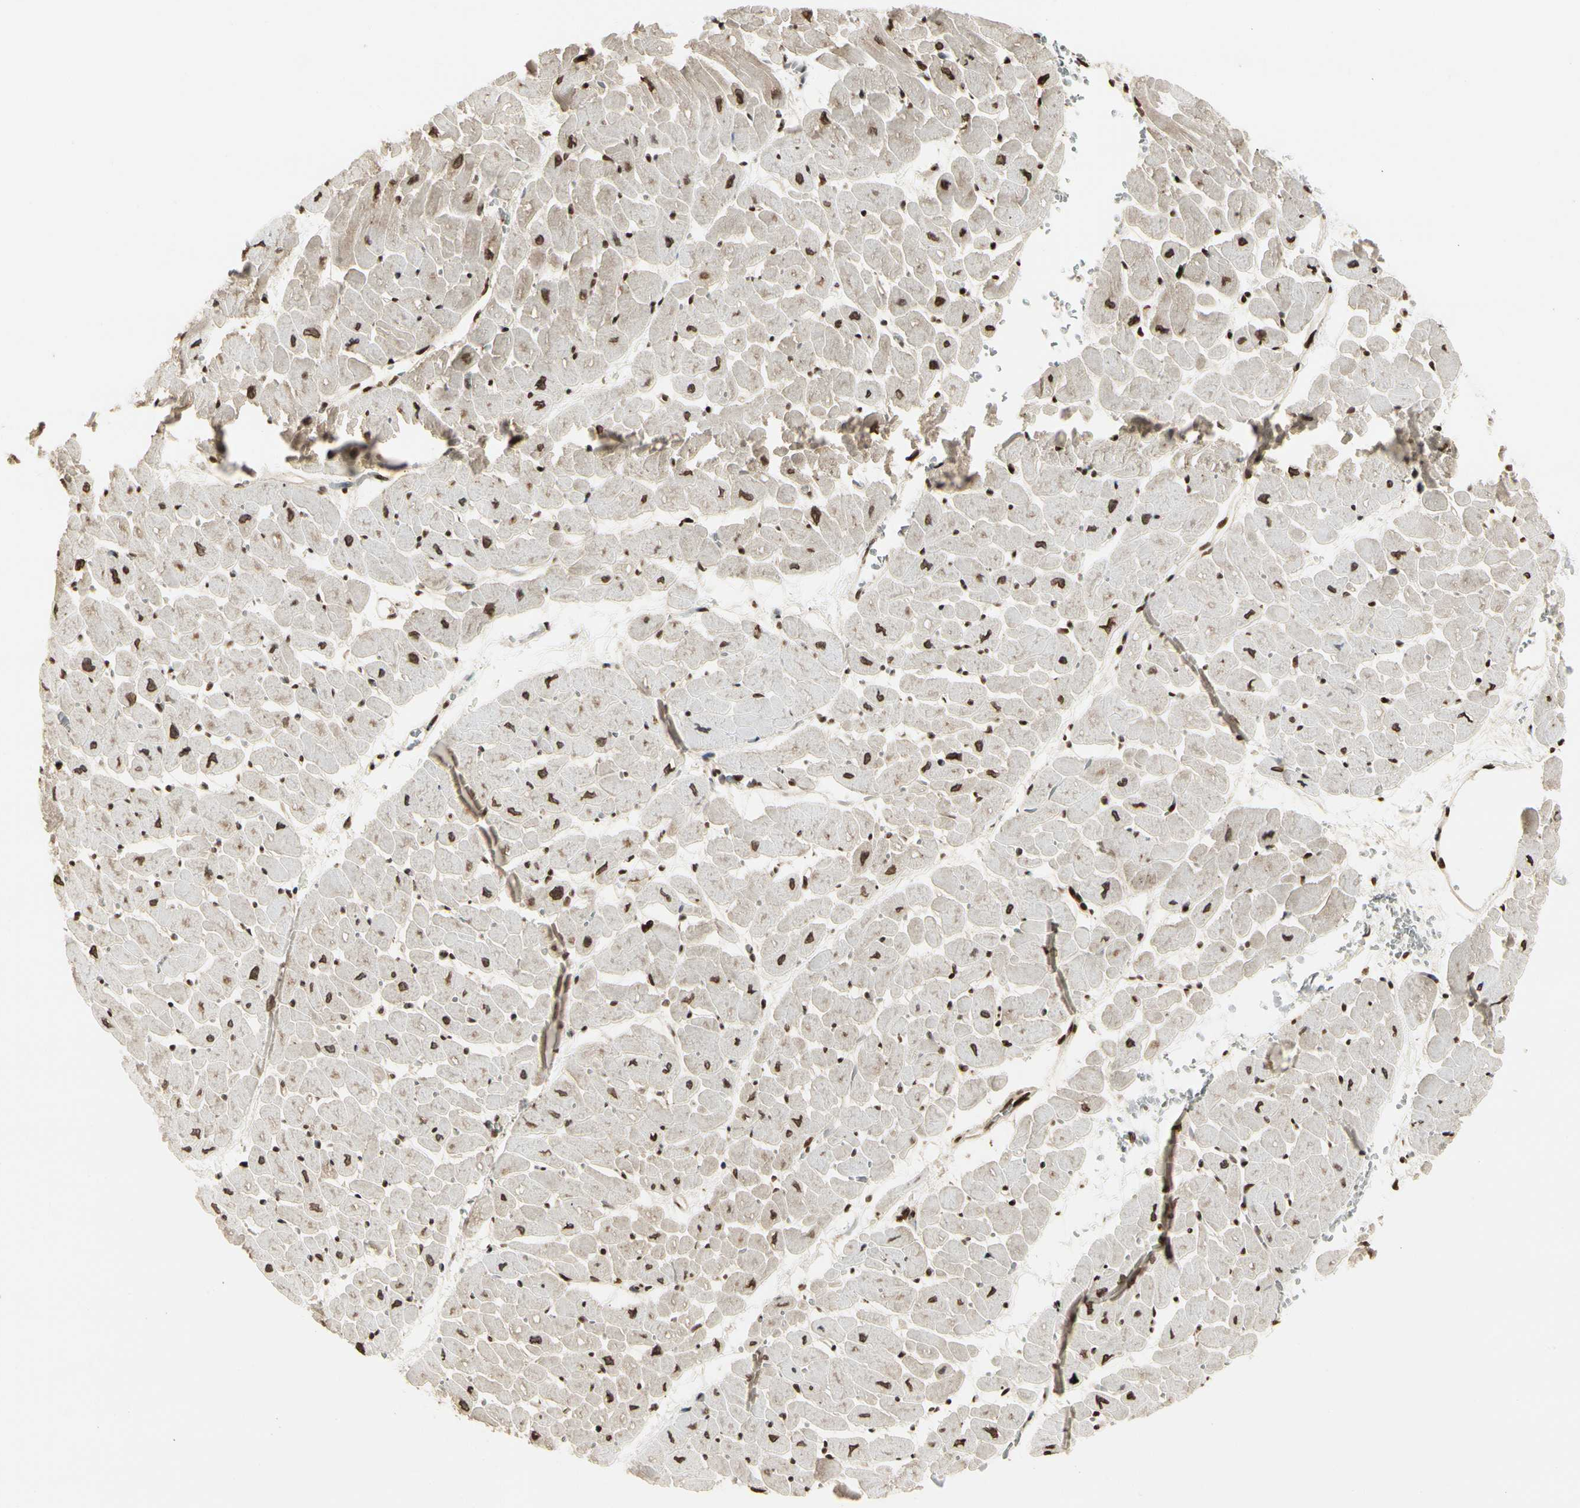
{"staining": {"intensity": "moderate", "quantity": "25%-75%", "location": "cytoplasmic/membranous,nuclear"}, "tissue": "heart muscle", "cell_type": "Cardiomyocytes", "image_type": "normal", "snomed": [{"axis": "morphology", "description": "Normal tissue, NOS"}, {"axis": "topography", "description": "Heart"}], "caption": "Immunohistochemistry (IHC) micrograph of normal heart muscle stained for a protein (brown), which displays medium levels of moderate cytoplasmic/membranous,nuclear expression in about 25%-75% of cardiomyocytes.", "gene": "EVC", "patient": {"sex": "male", "age": 45}}